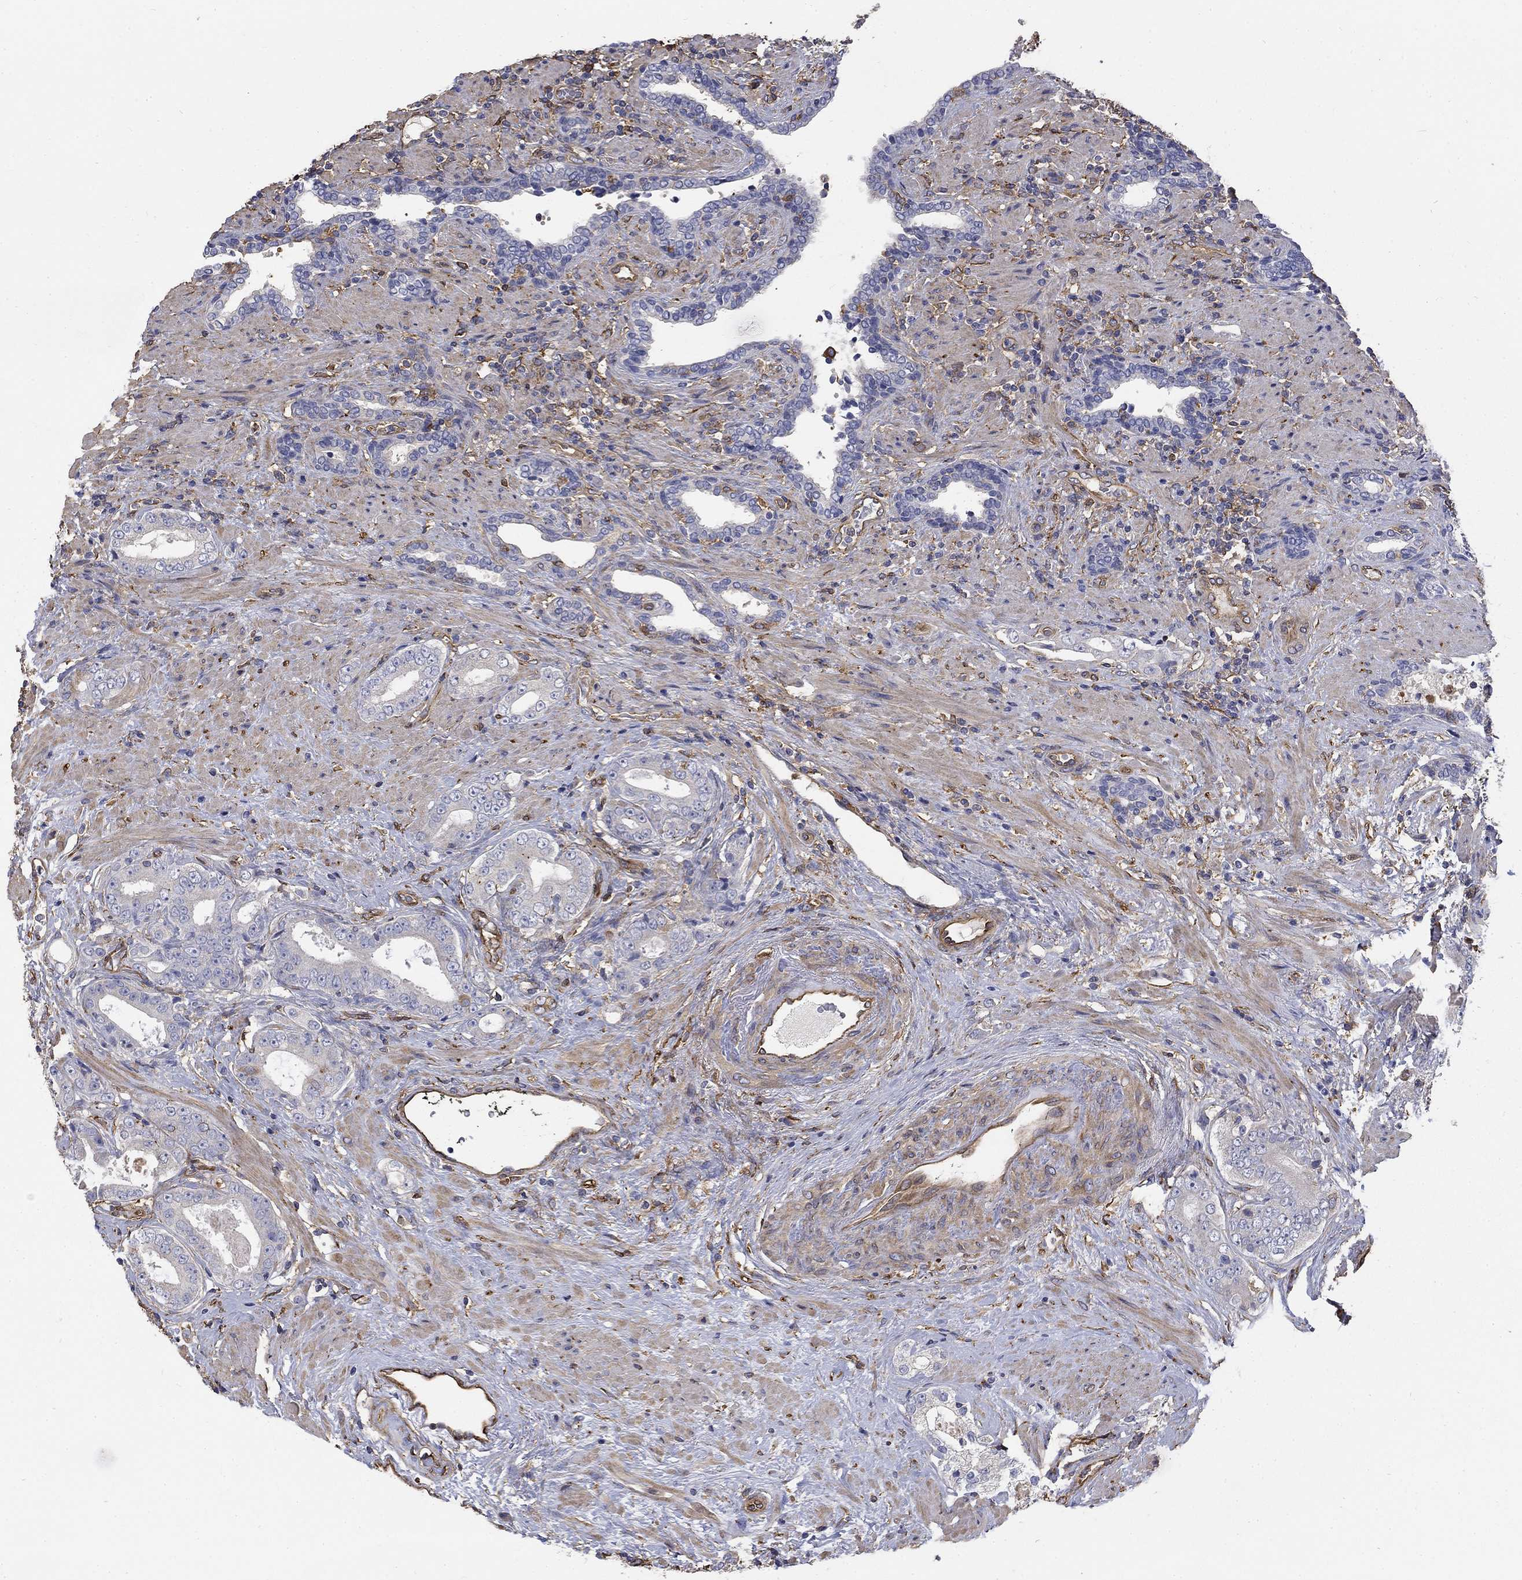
{"staining": {"intensity": "negative", "quantity": "none", "location": "none"}, "tissue": "prostate cancer", "cell_type": "Tumor cells", "image_type": "cancer", "snomed": [{"axis": "morphology", "description": "Adenocarcinoma, Low grade"}, {"axis": "topography", "description": "Prostate and seminal vesicle, NOS"}], "caption": "A micrograph of prostate cancer stained for a protein reveals no brown staining in tumor cells.", "gene": "DPYSL2", "patient": {"sex": "male", "age": 61}}